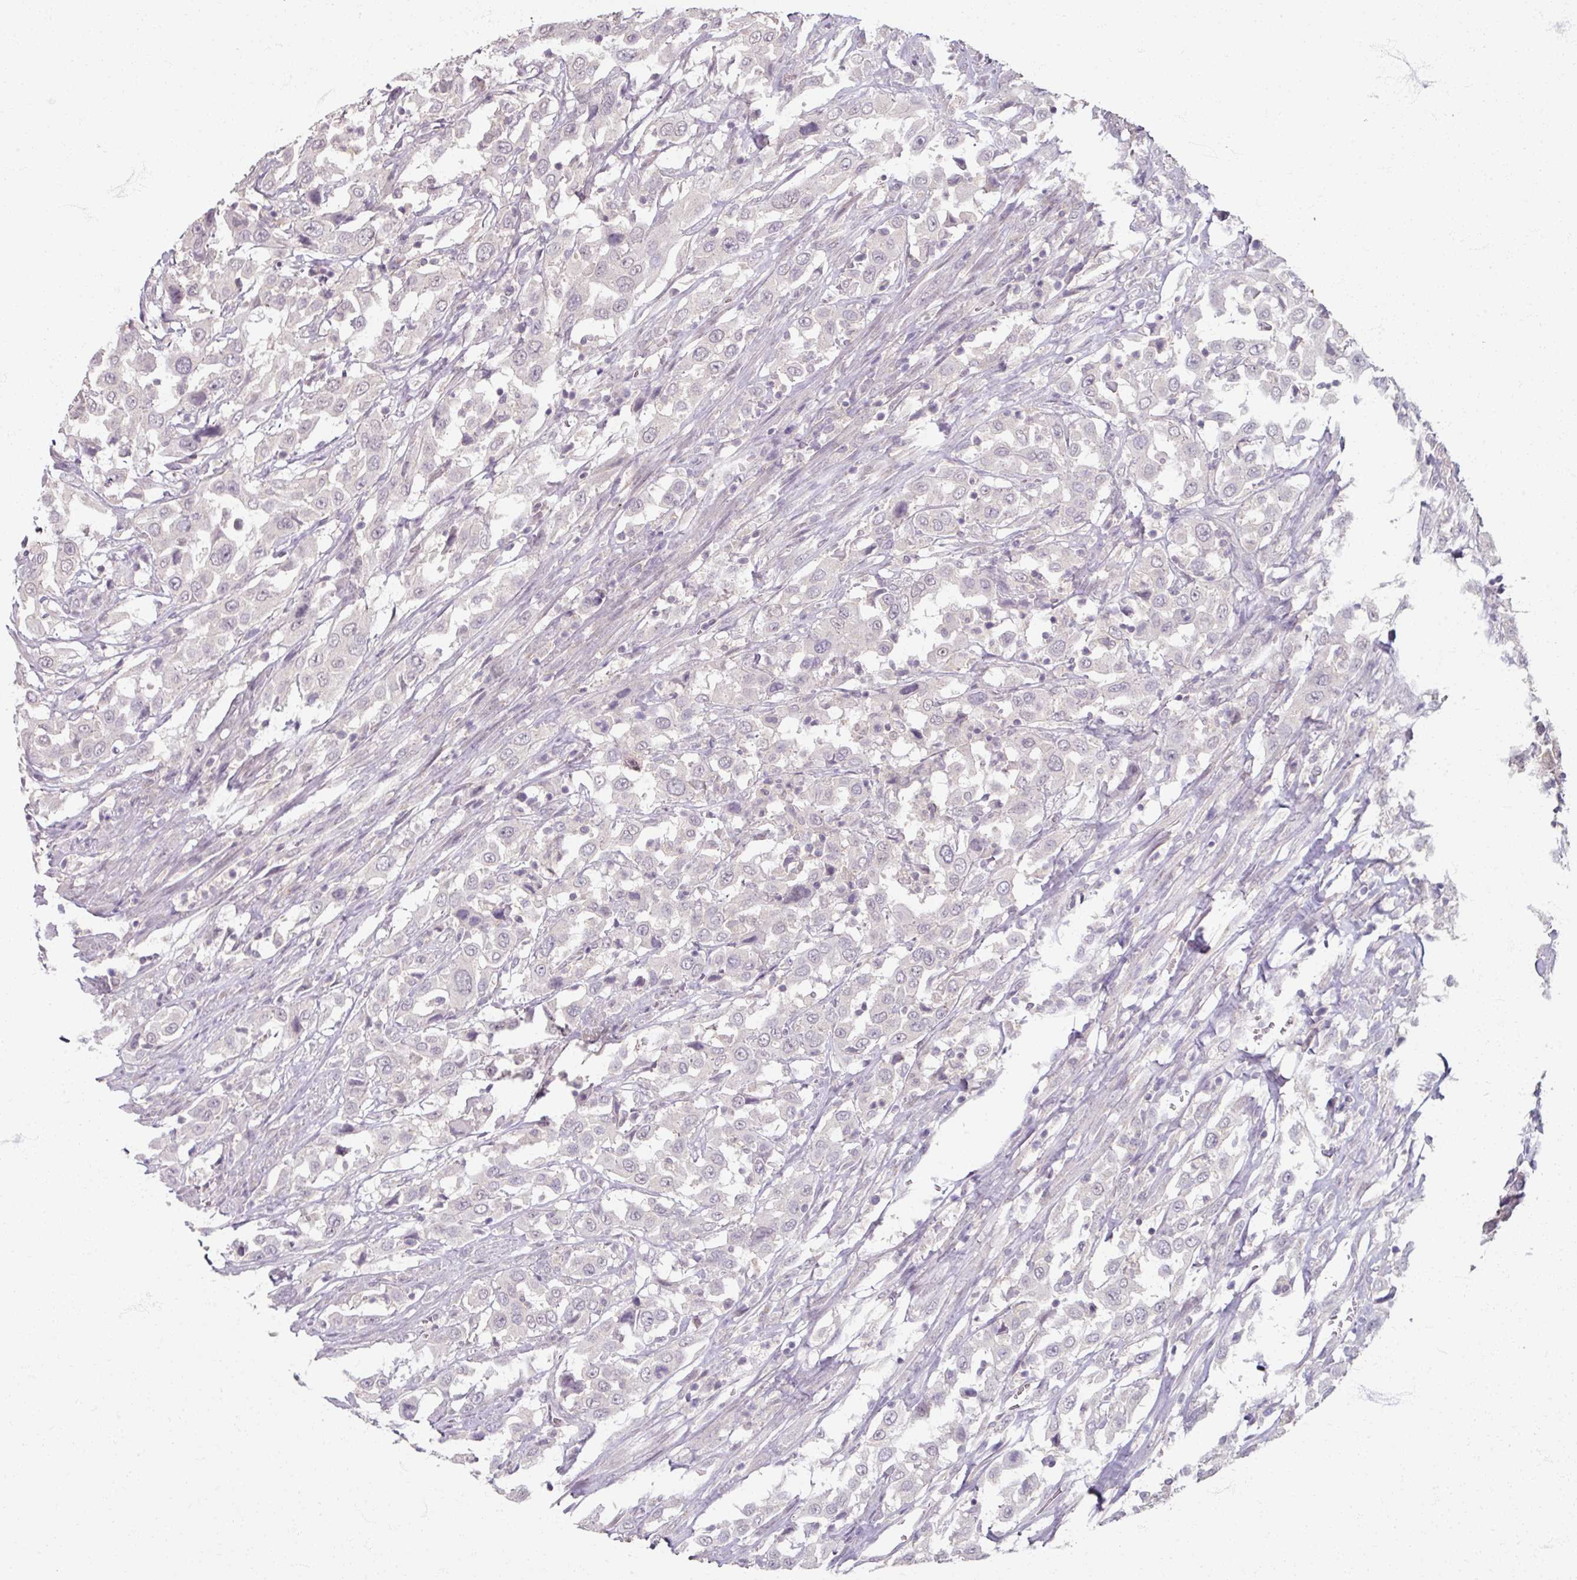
{"staining": {"intensity": "negative", "quantity": "none", "location": "none"}, "tissue": "urothelial cancer", "cell_type": "Tumor cells", "image_type": "cancer", "snomed": [{"axis": "morphology", "description": "Urothelial carcinoma, High grade"}, {"axis": "topography", "description": "Urinary bladder"}], "caption": "There is no significant positivity in tumor cells of high-grade urothelial carcinoma.", "gene": "SOX11", "patient": {"sex": "male", "age": 61}}